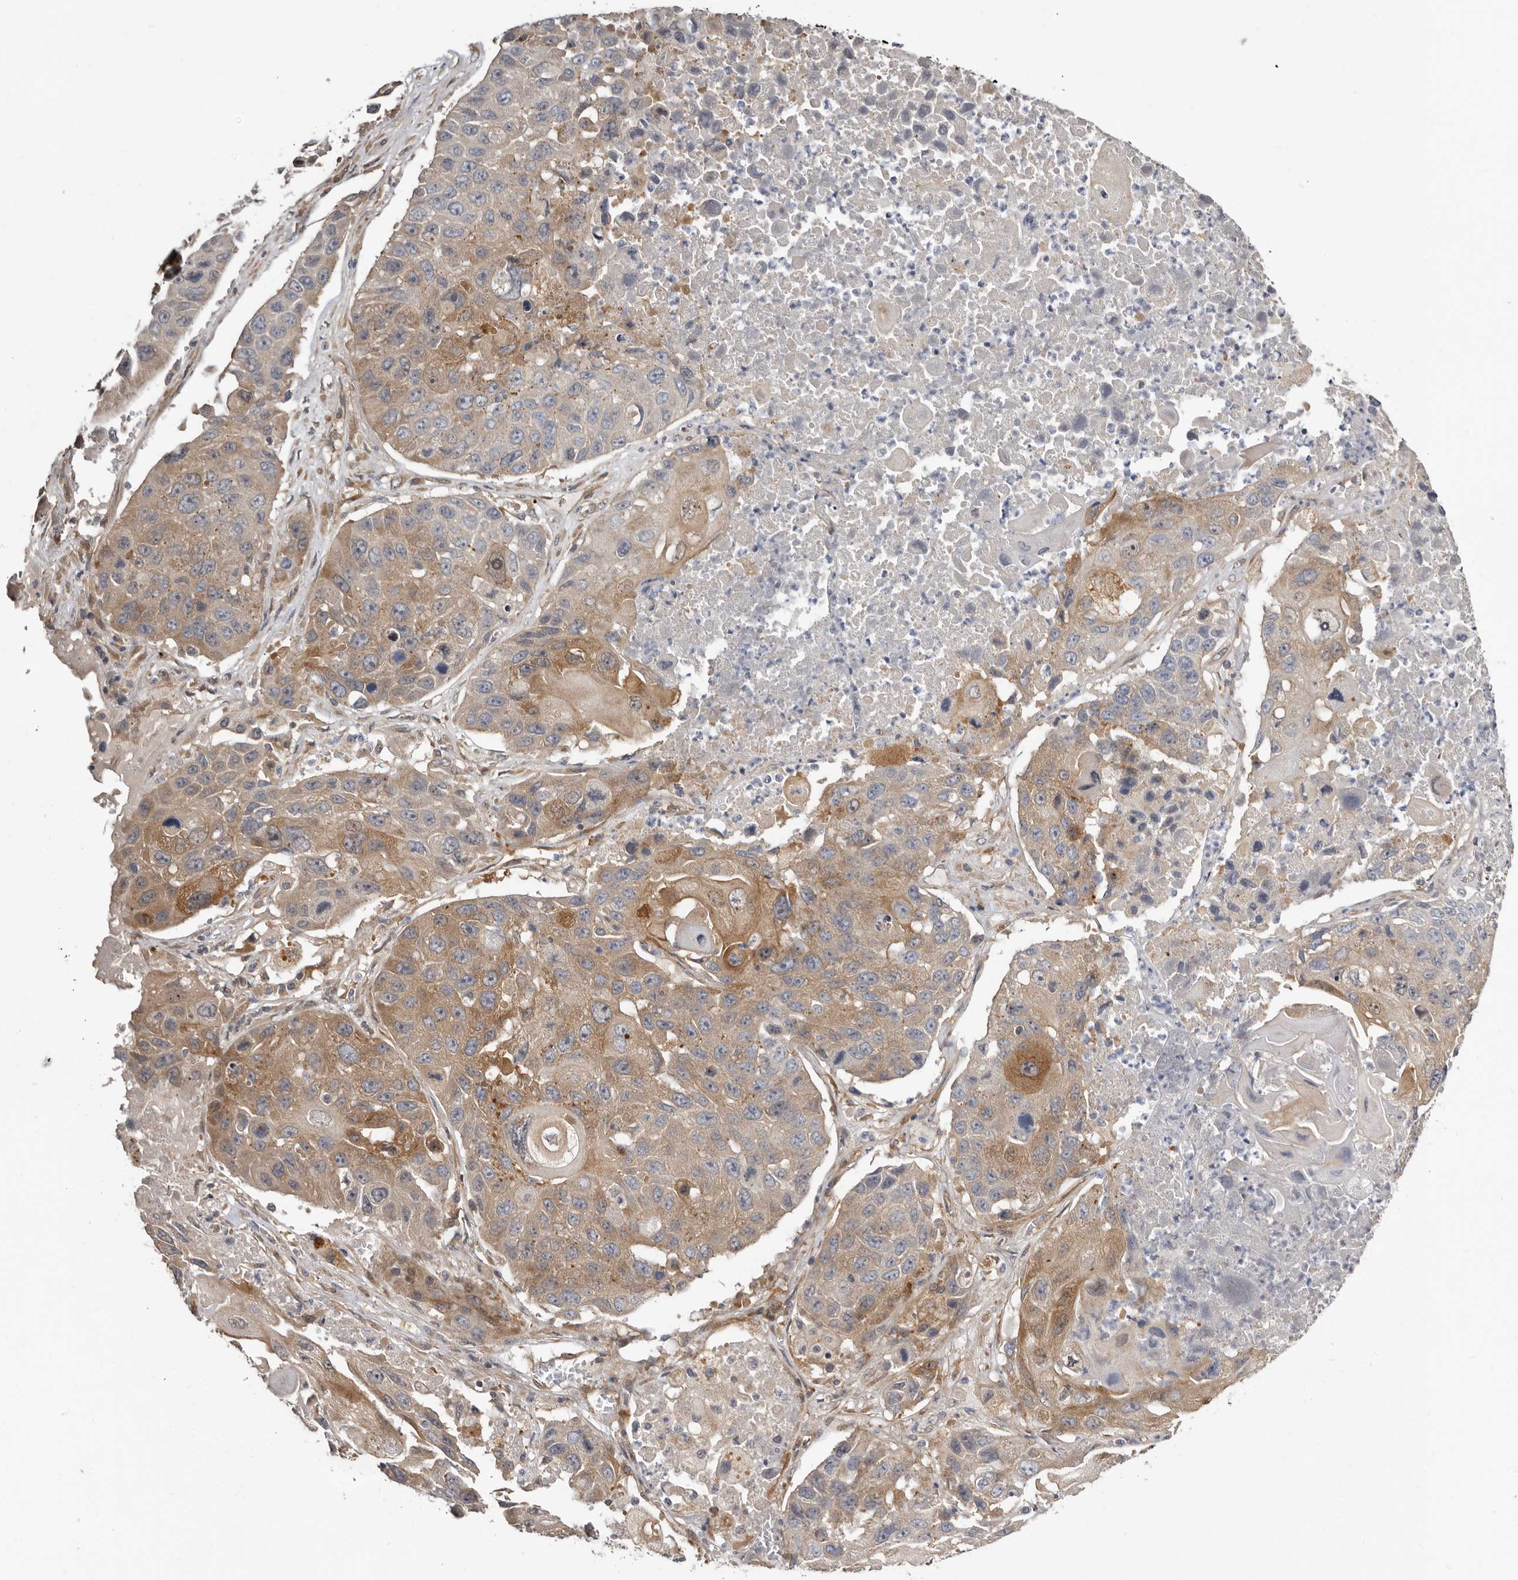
{"staining": {"intensity": "moderate", "quantity": "25%-75%", "location": "cytoplasmic/membranous"}, "tissue": "lung cancer", "cell_type": "Tumor cells", "image_type": "cancer", "snomed": [{"axis": "morphology", "description": "Squamous cell carcinoma, NOS"}, {"axis": "topography", "description": "Lung"}], "caption": "This histopathology image displays immunohistochemistry staining of squamous cell carcinoma (lung), with medium moderate cytoplasmic/membranous expression in about 25%-75% of tumor cells.", "gene": "SBDS", "patient": {"sex": "male", "age": 61}}